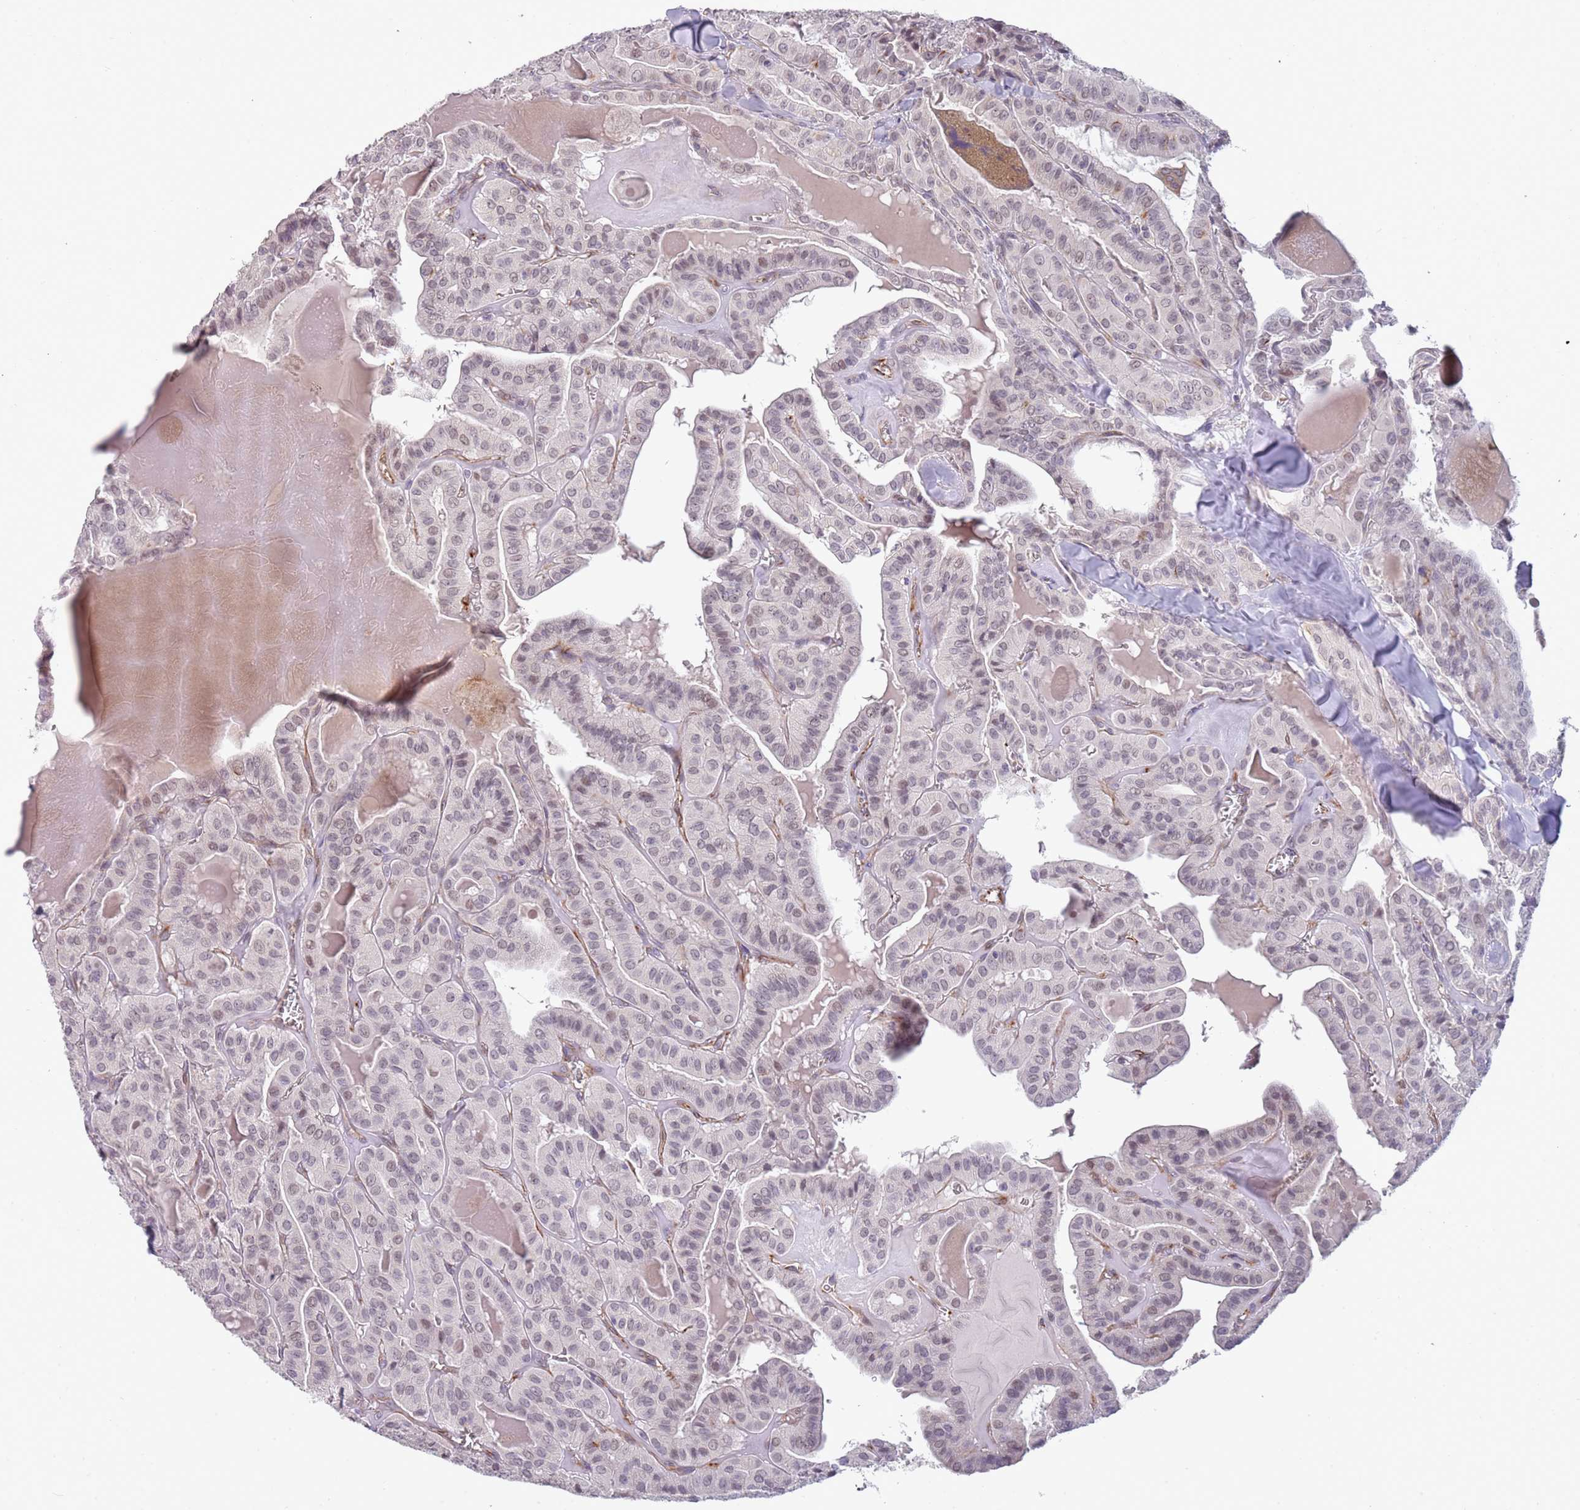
{"staining": {"intensity": "negative", "quantity": "none", "location": "none"}, "tissue": "thyroid cancer", "cell_type": "Tumor cells", "image_type": "cancer", "snomed": [{"axis": "morphology", "description": "Papillary adenocarcinoma, NOS"}, {"axis": "topography", "description": "Thyroid gland"}], "caption": "There is no significant staining in tumor cells of thyroid cancer. Nuclei are stained in blue.", "gene": "NBPF3", "patient": {"sex": "male", "age": 52}}